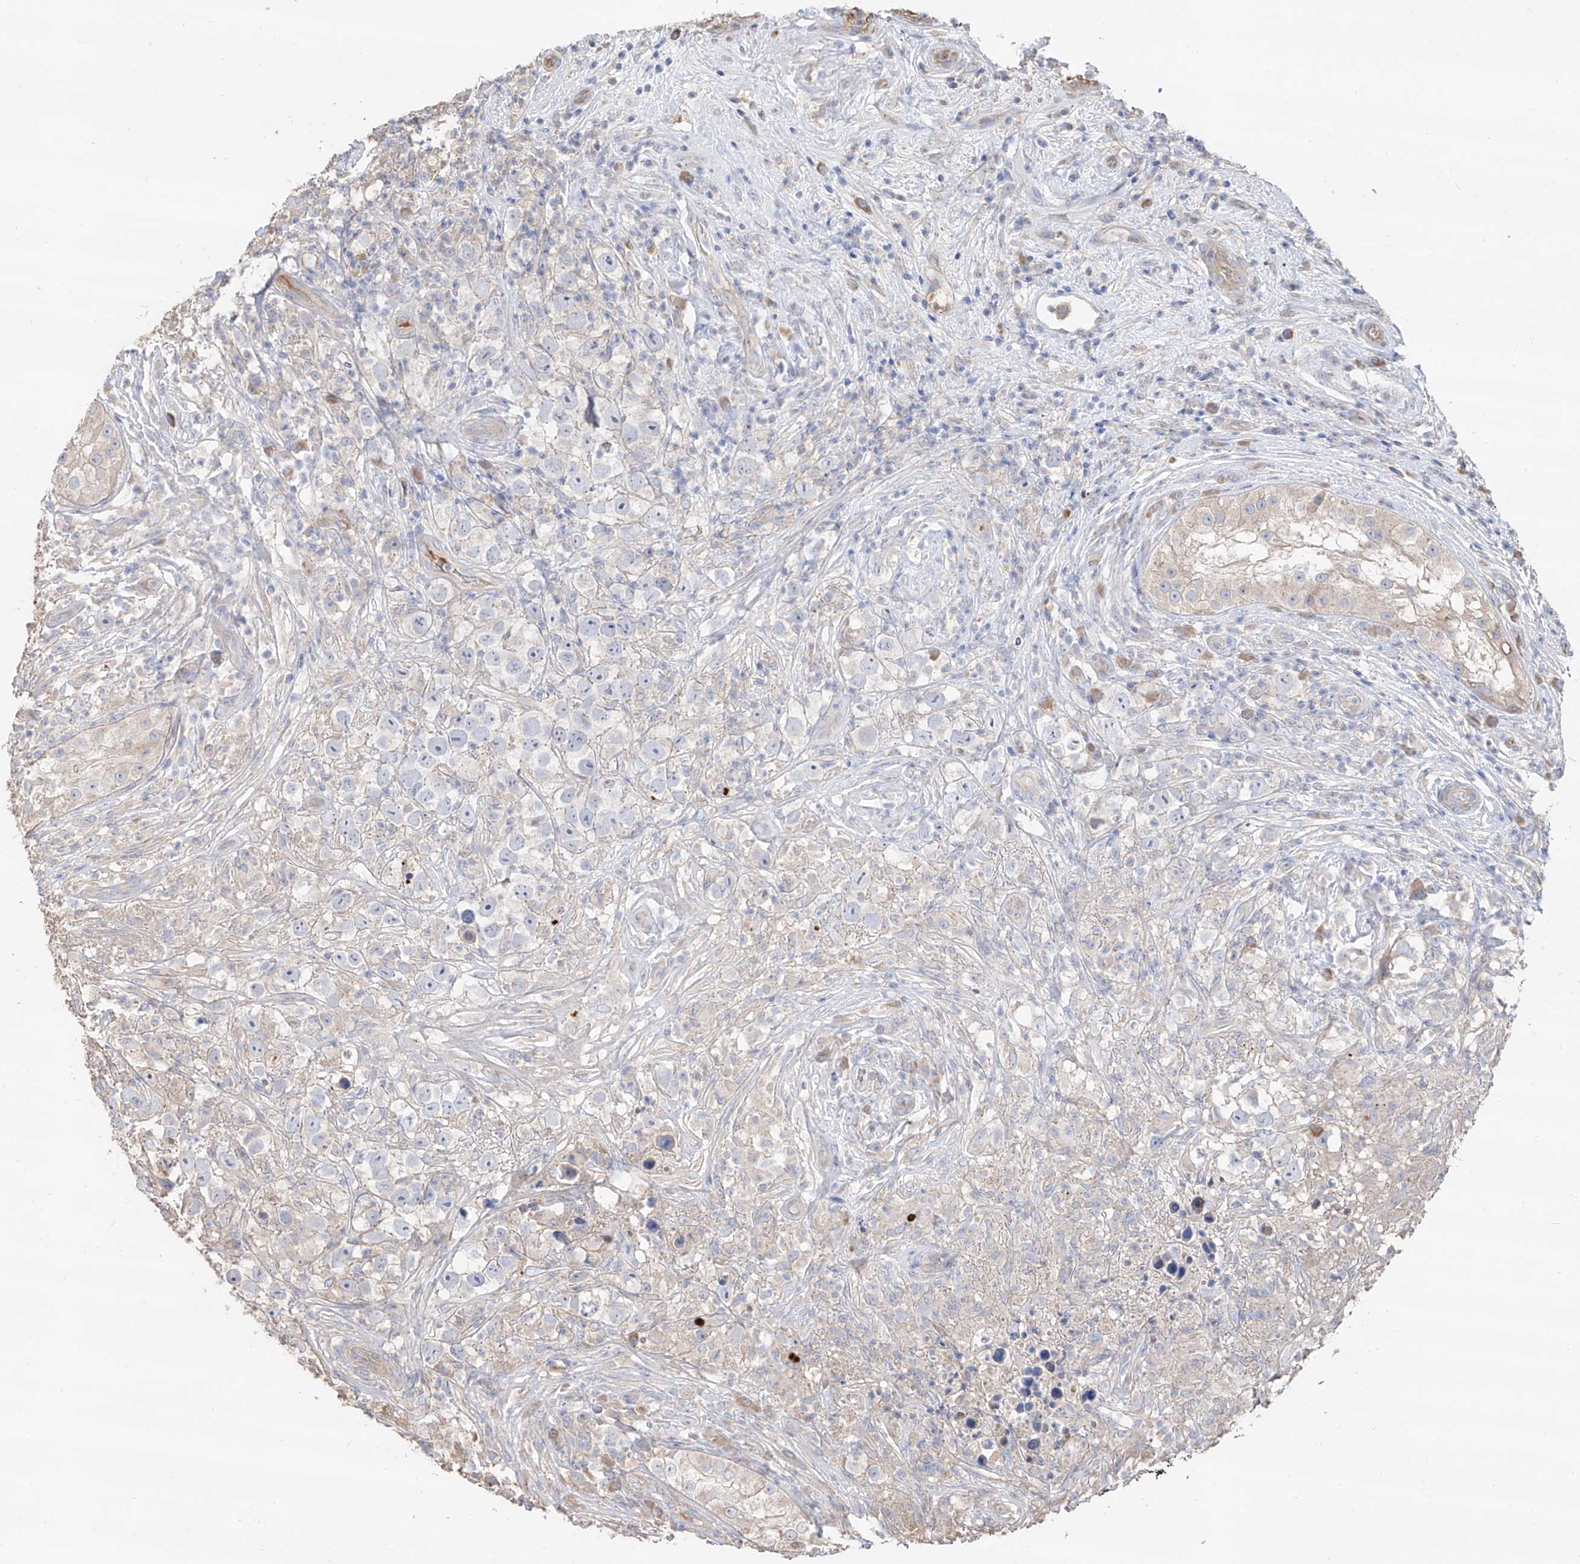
{"staining": {"intensity": "negative", "quantity": "none", "location": "none"}, "tissue": "testis cancer", "cell_type": "Tumor cells", "image_type": "cancer", "snomed": [{"axis": "morphology", "description": "Seminoma, NOS"}, {"axis": "topography", "description": "Testis"}], "caption": "Immunohistochemical staining of human testis cancer (seminoma) shows no significant expression in tumor cells. (DAB immunohistochemistry (IHC), high magnification).", "gene": "EDN1", "patient": {"sex": "male", "age": 49}}